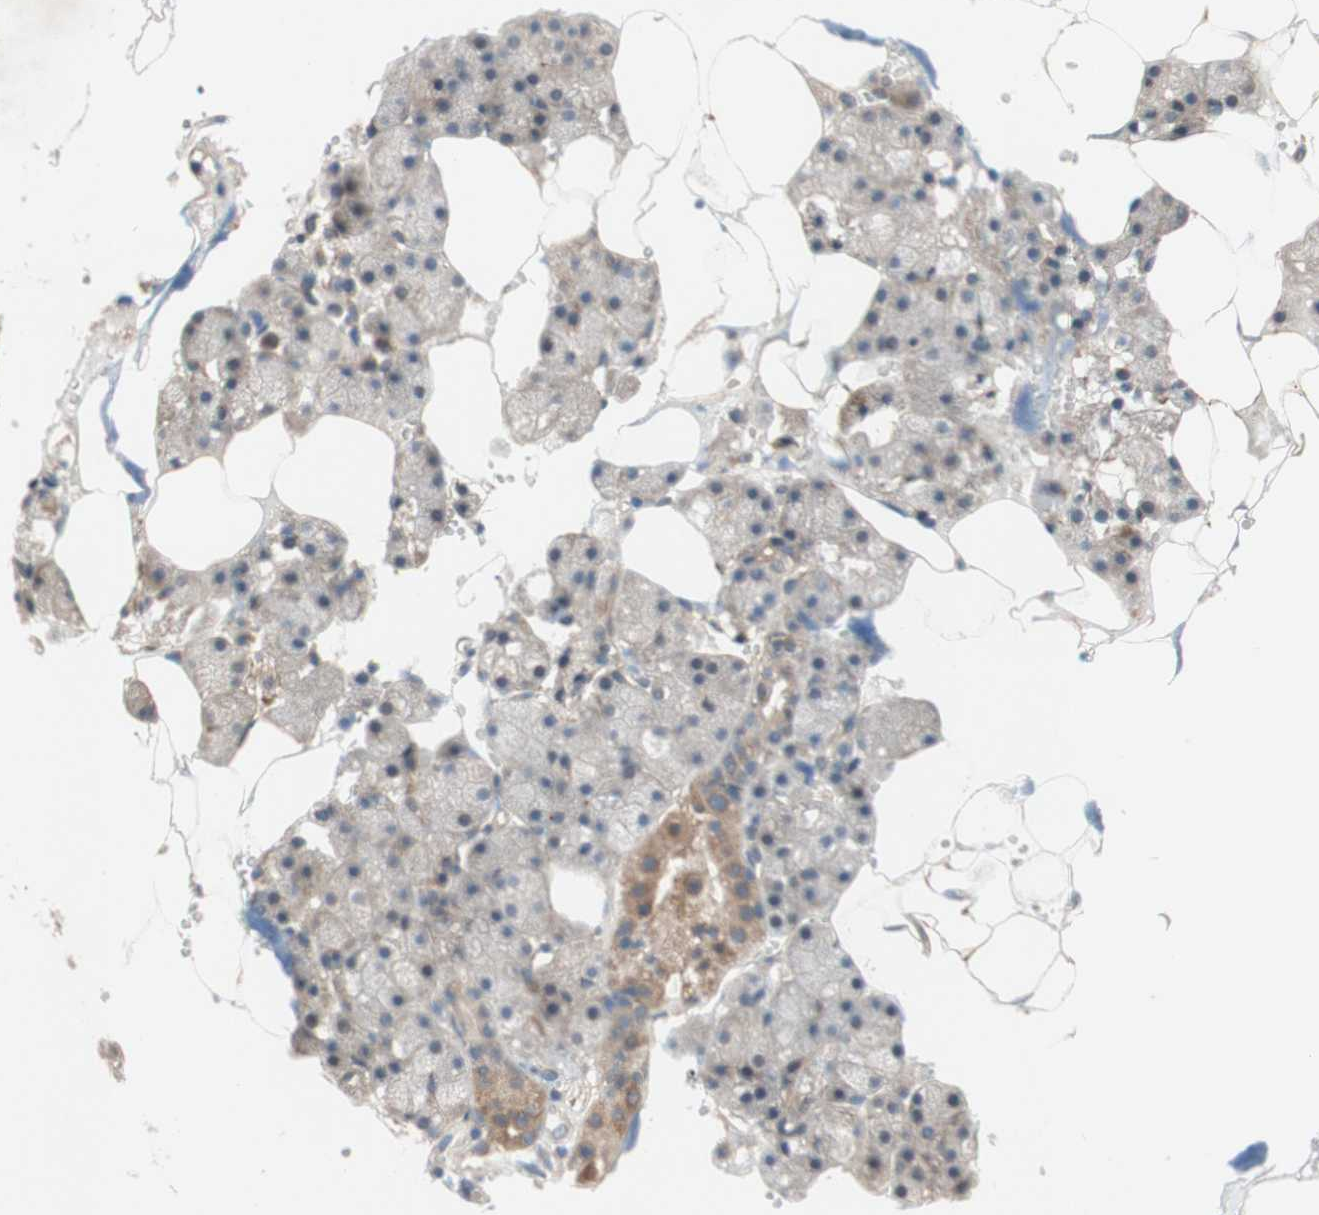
{"staining": {"intensity": "moderate", "quantity": "25%-75%", "location": "cytoplasmic/membranous"}, "tissue": "salivary gland", "cell_type": "Glandular cells", "image_type": "normal", "snomed": [{"axis": "morphology", "description": "Normal tissue, NOS"}, {"axis": "topography", "description": "Salivary gland"}], "caption": "Protein staining of normal salivary gland shows moderate cytoplasmic/membranous expression in about 25%-75% of glandular cells. The staining was performed using DAB to visualize the protein expression in brown, while the nuclei were stained in blue with hematoxylin (Magnification: 20x).", "gene": "SOCS2", "patient": {"sex": "male", "age": 62}}